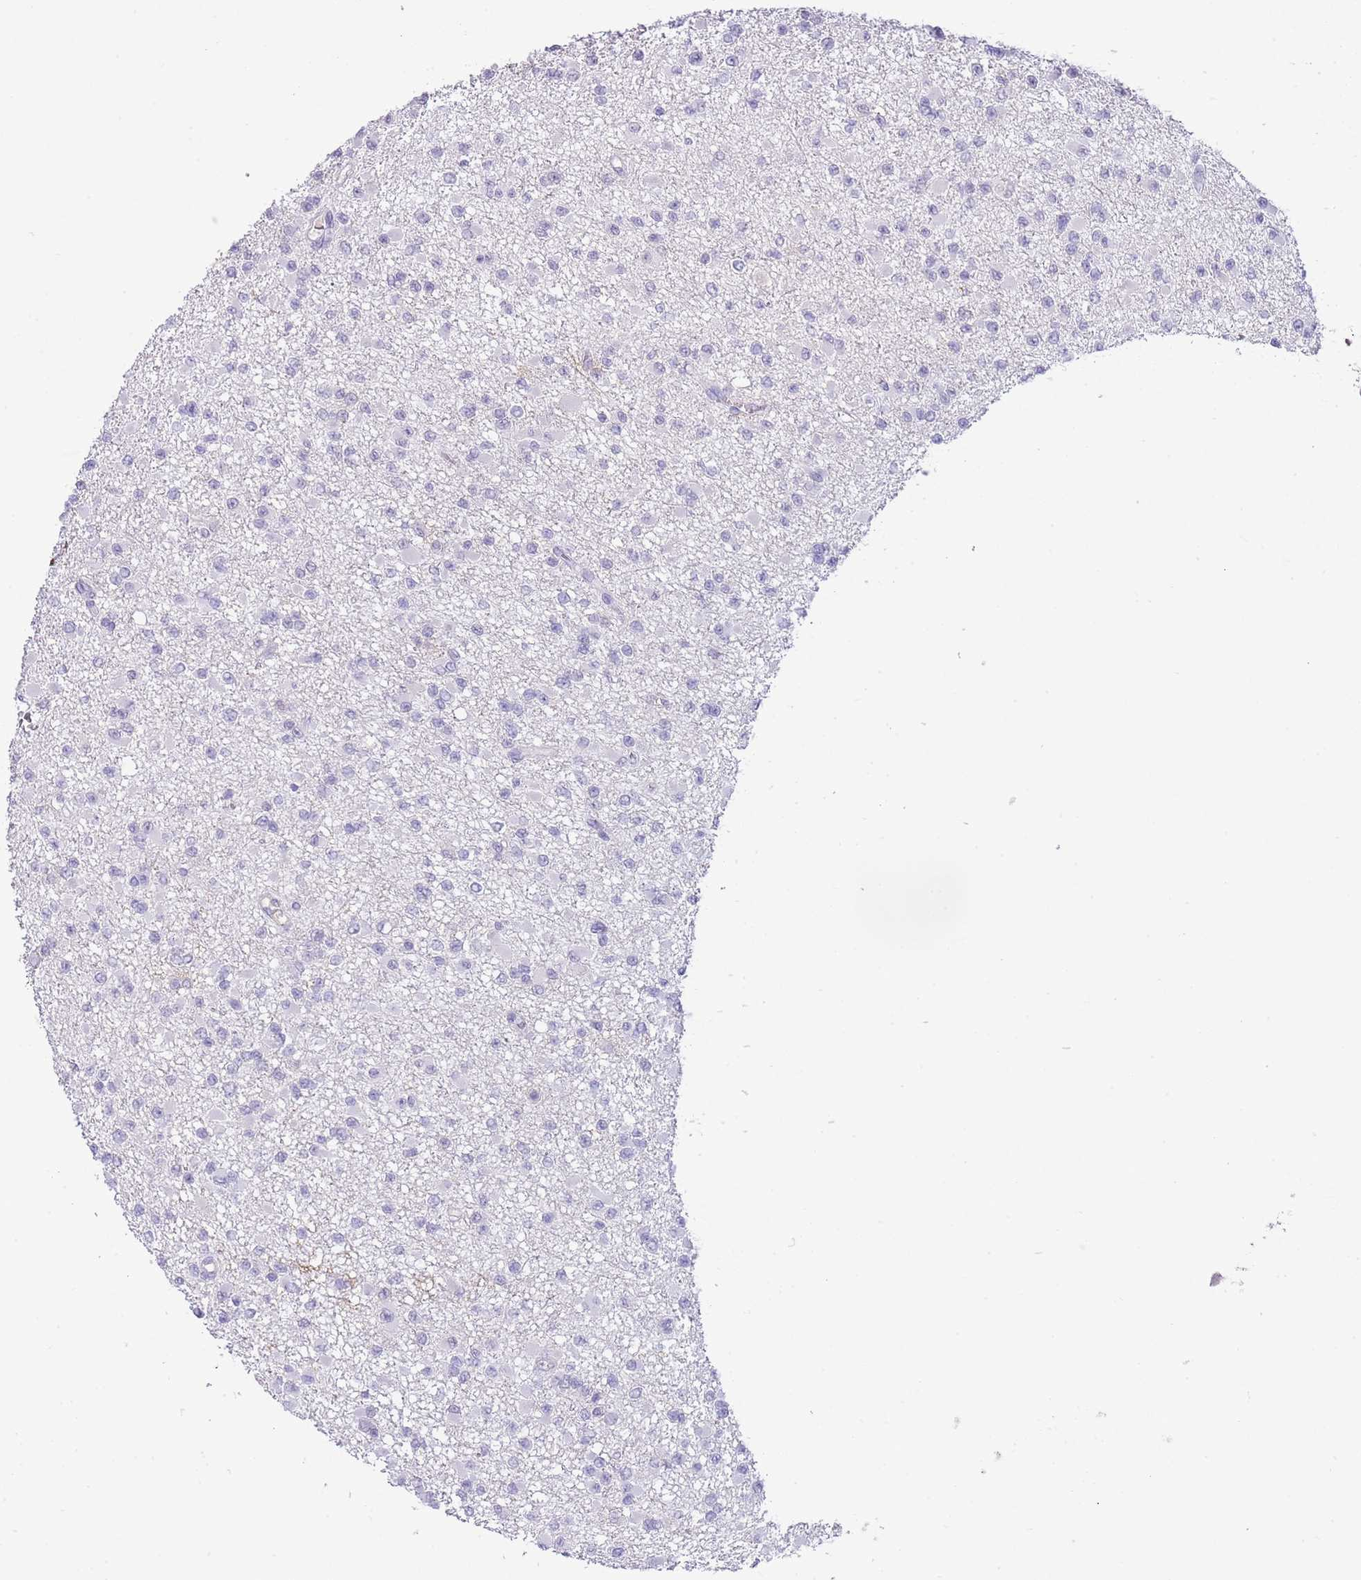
{"staining": {"intensity": "negative", "quantity": "none", "location": "none"}, "tissue": "glioma", "cell_type": "Tumor cells", "image_type": "cancer", "snomed": [{"axis": "morphology", "description": "Glioma, malignant, Low grade"}, {"axis": "topography", "description": "Brain"}], "caption": "Tumor cells show no significant expression in glioma.", "gene": "MIDN", "patient": {"sex": "female", "age": 22}}